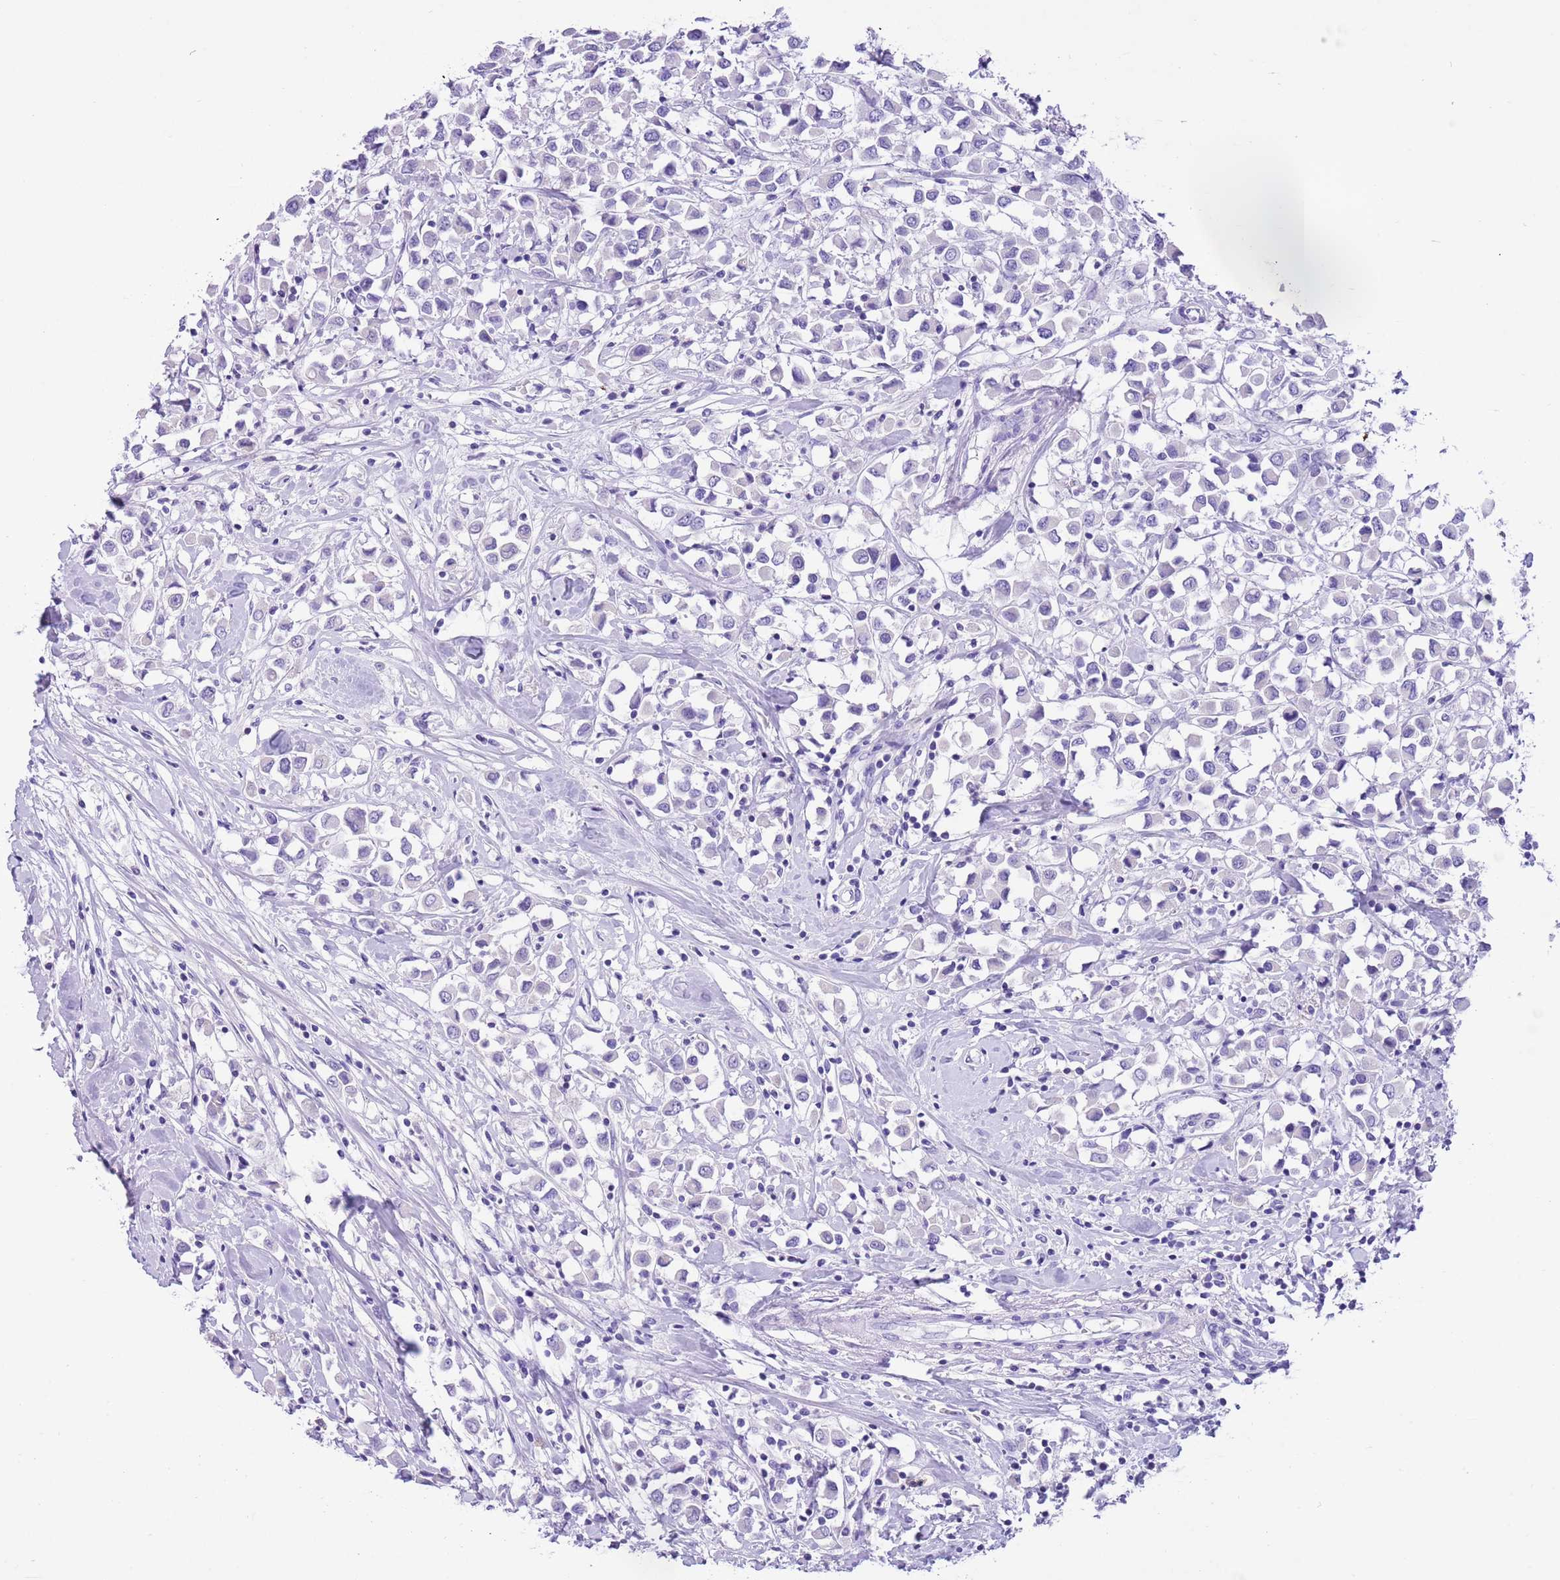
{"staining": {"intensity": "negative", "quantity": "none", "location": "none"}, "tissue": "breast cancer", "cell_type": "Tumor cells", "image_type": "cancer", "snomed": [{"axis": "morphology", "description": "Duct carcinoma"}, {"axis": "topography", "description": "Breast"}], "caption": "IHC micrograph of human breast cancer (infiltrating ductal carcinoma) stained for a protein (brown), which demonstrates no staining in tumor cells.", "gene": "TBC1D10B", "patient": {"sex": "female", "age": 61}}